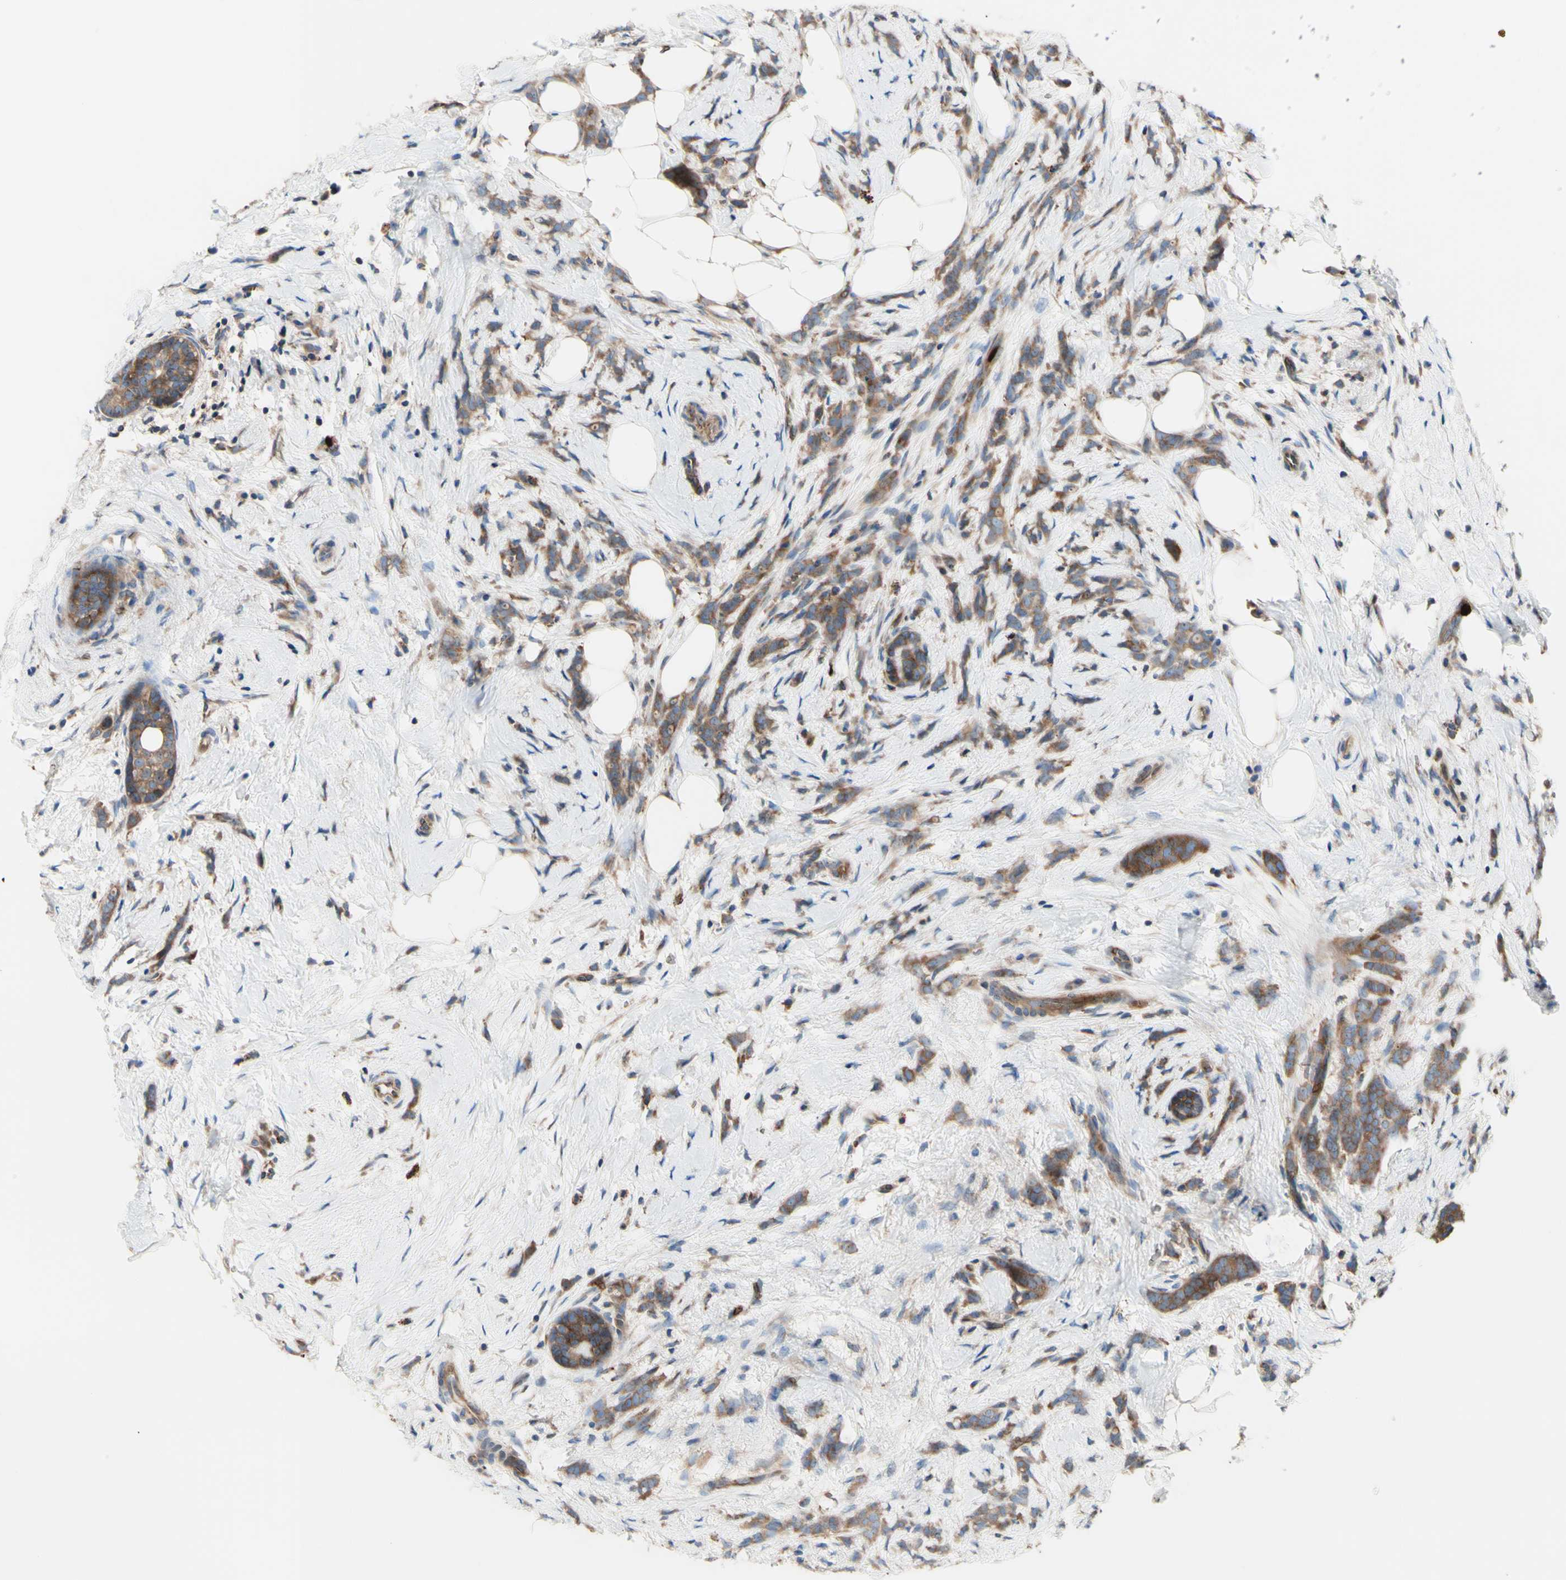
{"staining": {"intensity": "strong", "quantity": "25%-75%", "location": "cytoplasmic/membranous"}, "tissue": "breast cancer", "cell_type": "Tumor cells", "image_type": "cancer", "snomed": [{"axis": "morphology", "description": "Lobular carcinoma, in situ"}, {"axis": "morphology", "description": "Lobular carcinoma"}, {"axis": "topography", "description": "Breast"}], "caption": "Human breast lobular carcinoma stained with a protein marker reveals strong staining in tumor cells.", "gene": "USP9X", "patient": {"sex": "female", "age": 41}}